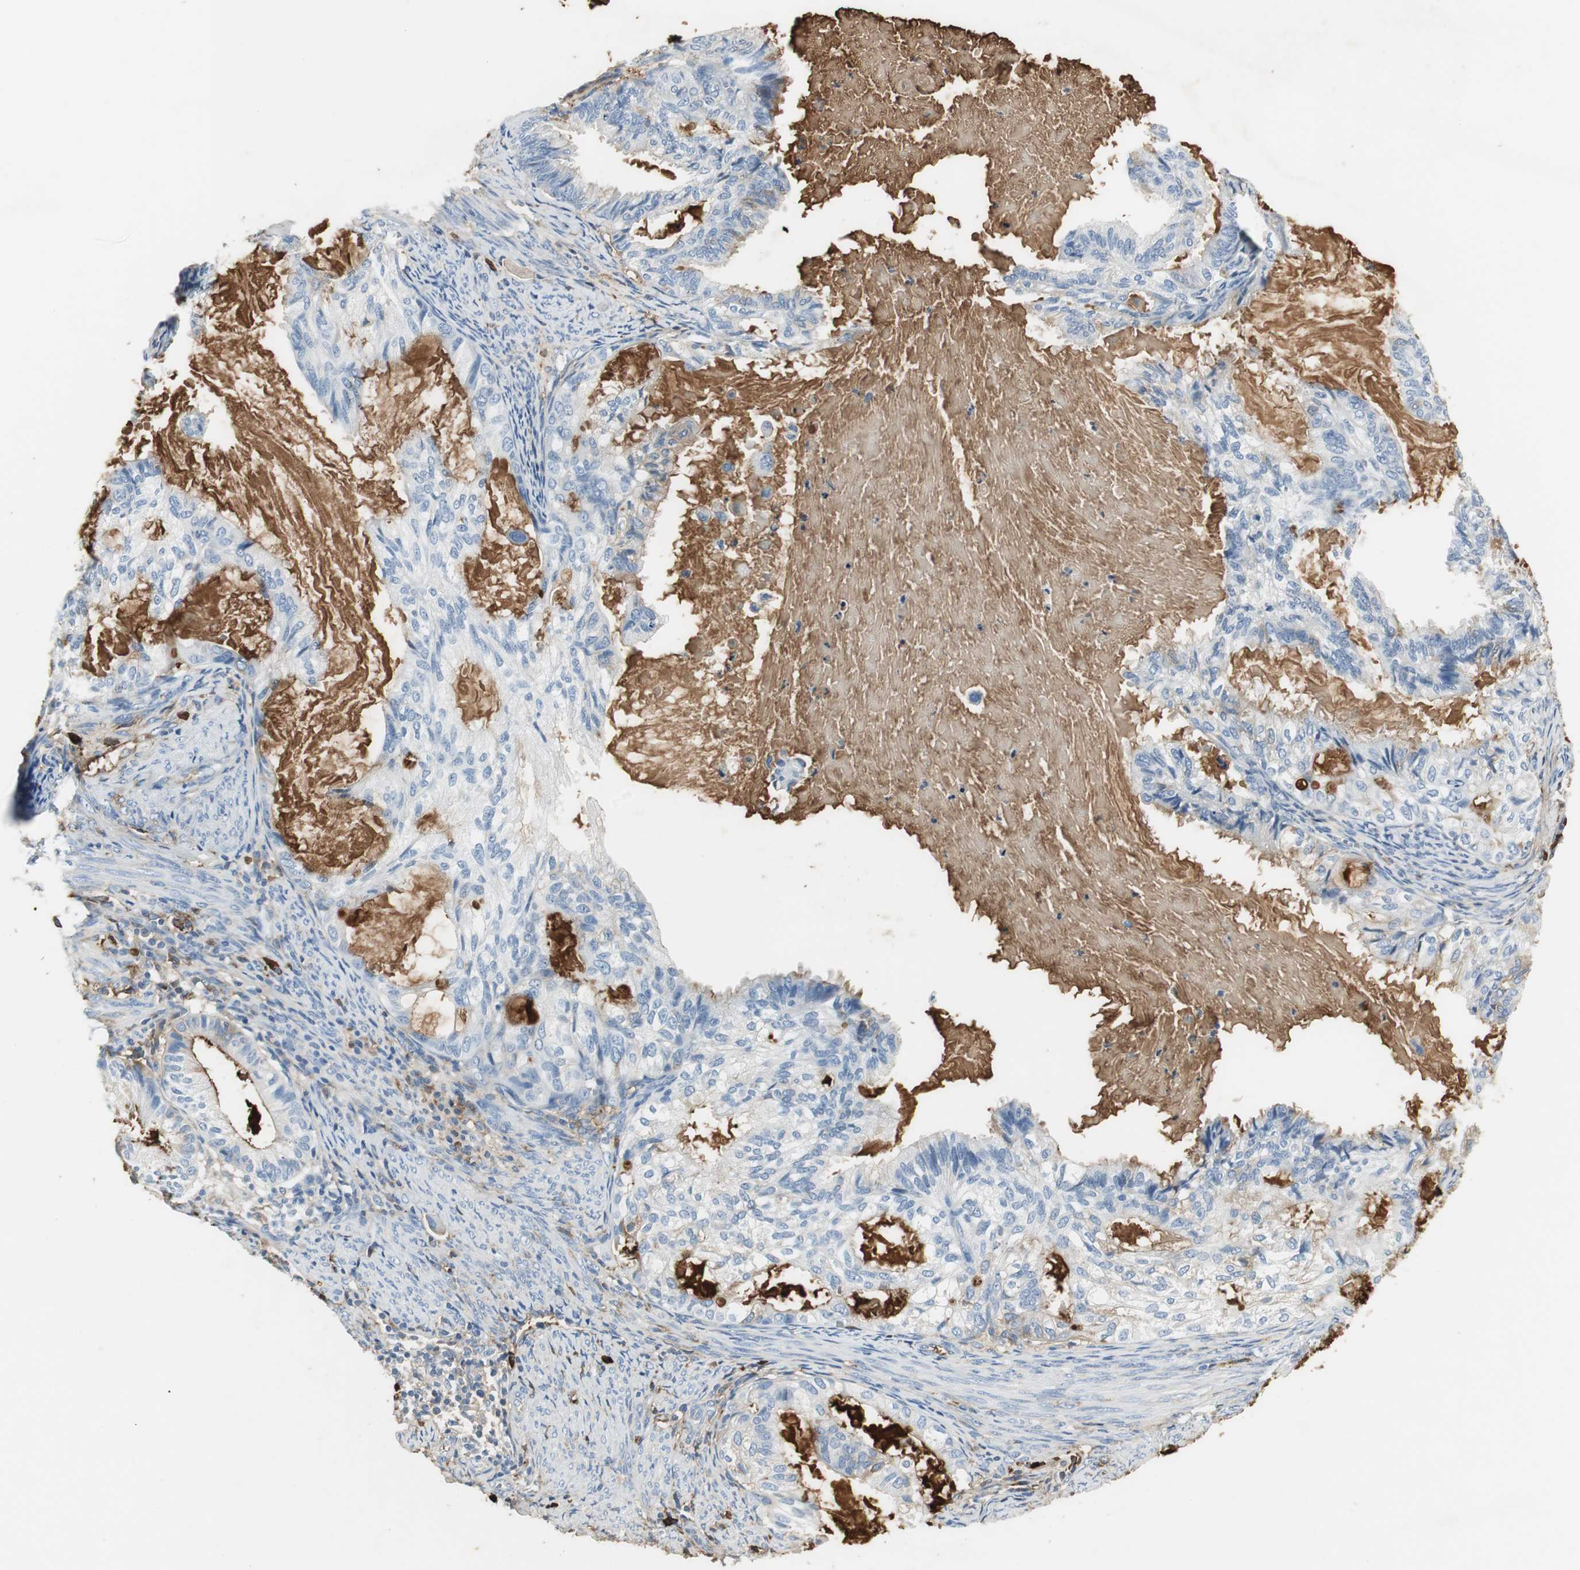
{"staining": {"intensity": "negative", "quantity": "none", "location": "none"}, "tissue": "cervical cancer", "cell_type": "Tumor cells", "image_type": "cancer", "snomed": [{"axis": "morphology", "description": "Normal tissue, NOS"}, {"axis": "morphology", "description": "Adenocarcinoma, NOS"}, {"axis": "topography", "description": "Cervix"}, {"axis": "topography", "description": "Endometrium"}], "caption": "Tumor cells show no significant positivity in cervical cancer.", "gene": "IGHA1", "patient": {"sex": "female", "age": 86}}